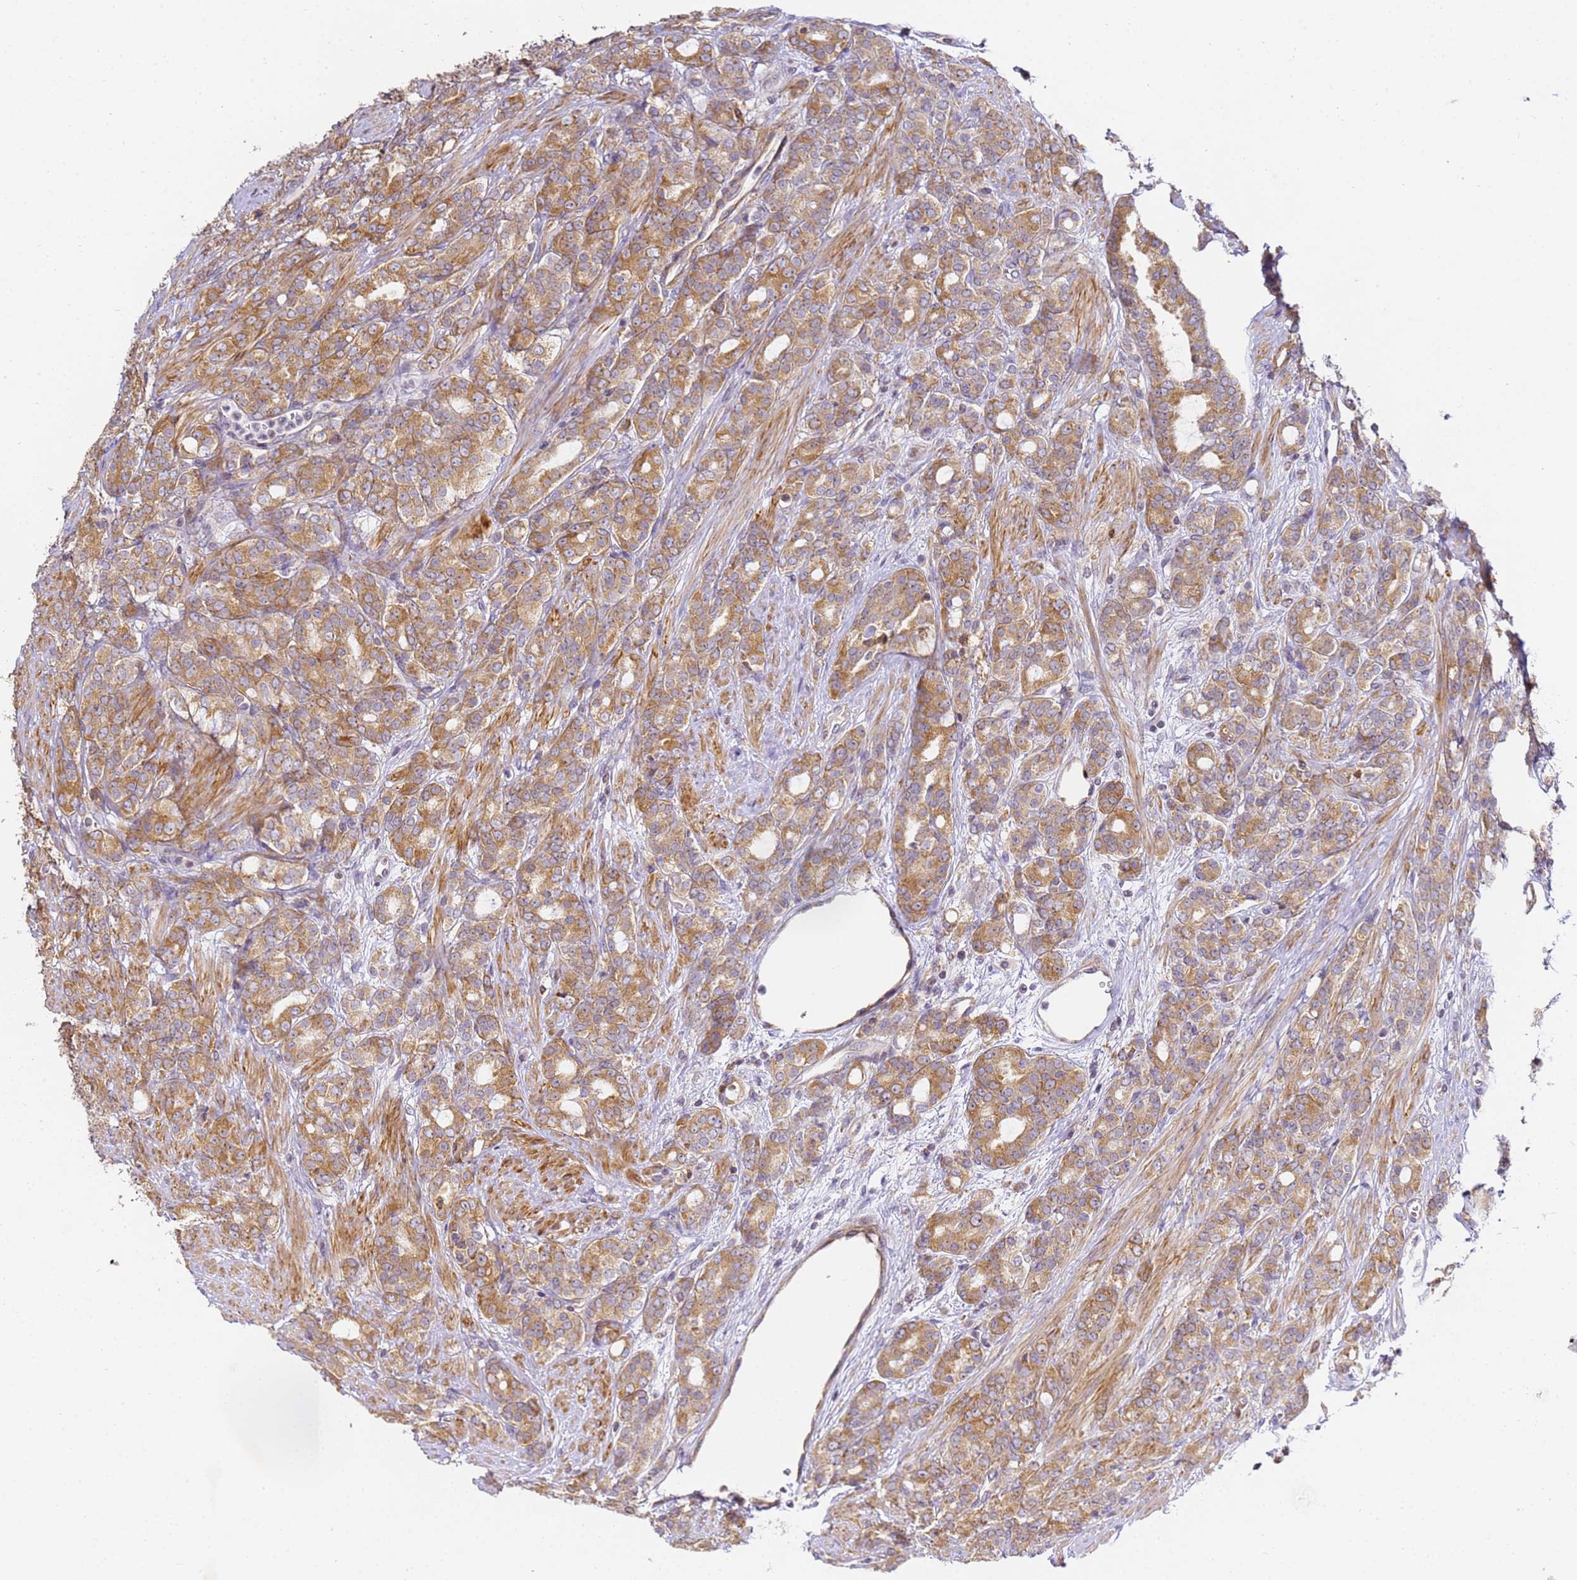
{"staining": {"intensity": "moderate", "quantity": ">75%", "location": "cytoplasmic/membranous"}, "tissue": "prostate cancer", "cell_type": "Tumor cells", "image_type": "cancer", "snomed": [{"axis": "morphology", "description": "Adenocarcinoma, High grade"}, {"axis": "topography", "description": "Prostate"}], "caption": "Immunohistochemistry (IHC) histopathology image of neoplastic tissue: human prostate cancer stained using immunohistochemistry demonstrates medium levels of moderate protein expression localized specifically in the cytoplasmic/membranous of tumor cells, appearing as a cytoplasmic/membranous brown color.", "gene": "RPL13A", "patient": {"sex": "male", "age": 62}}